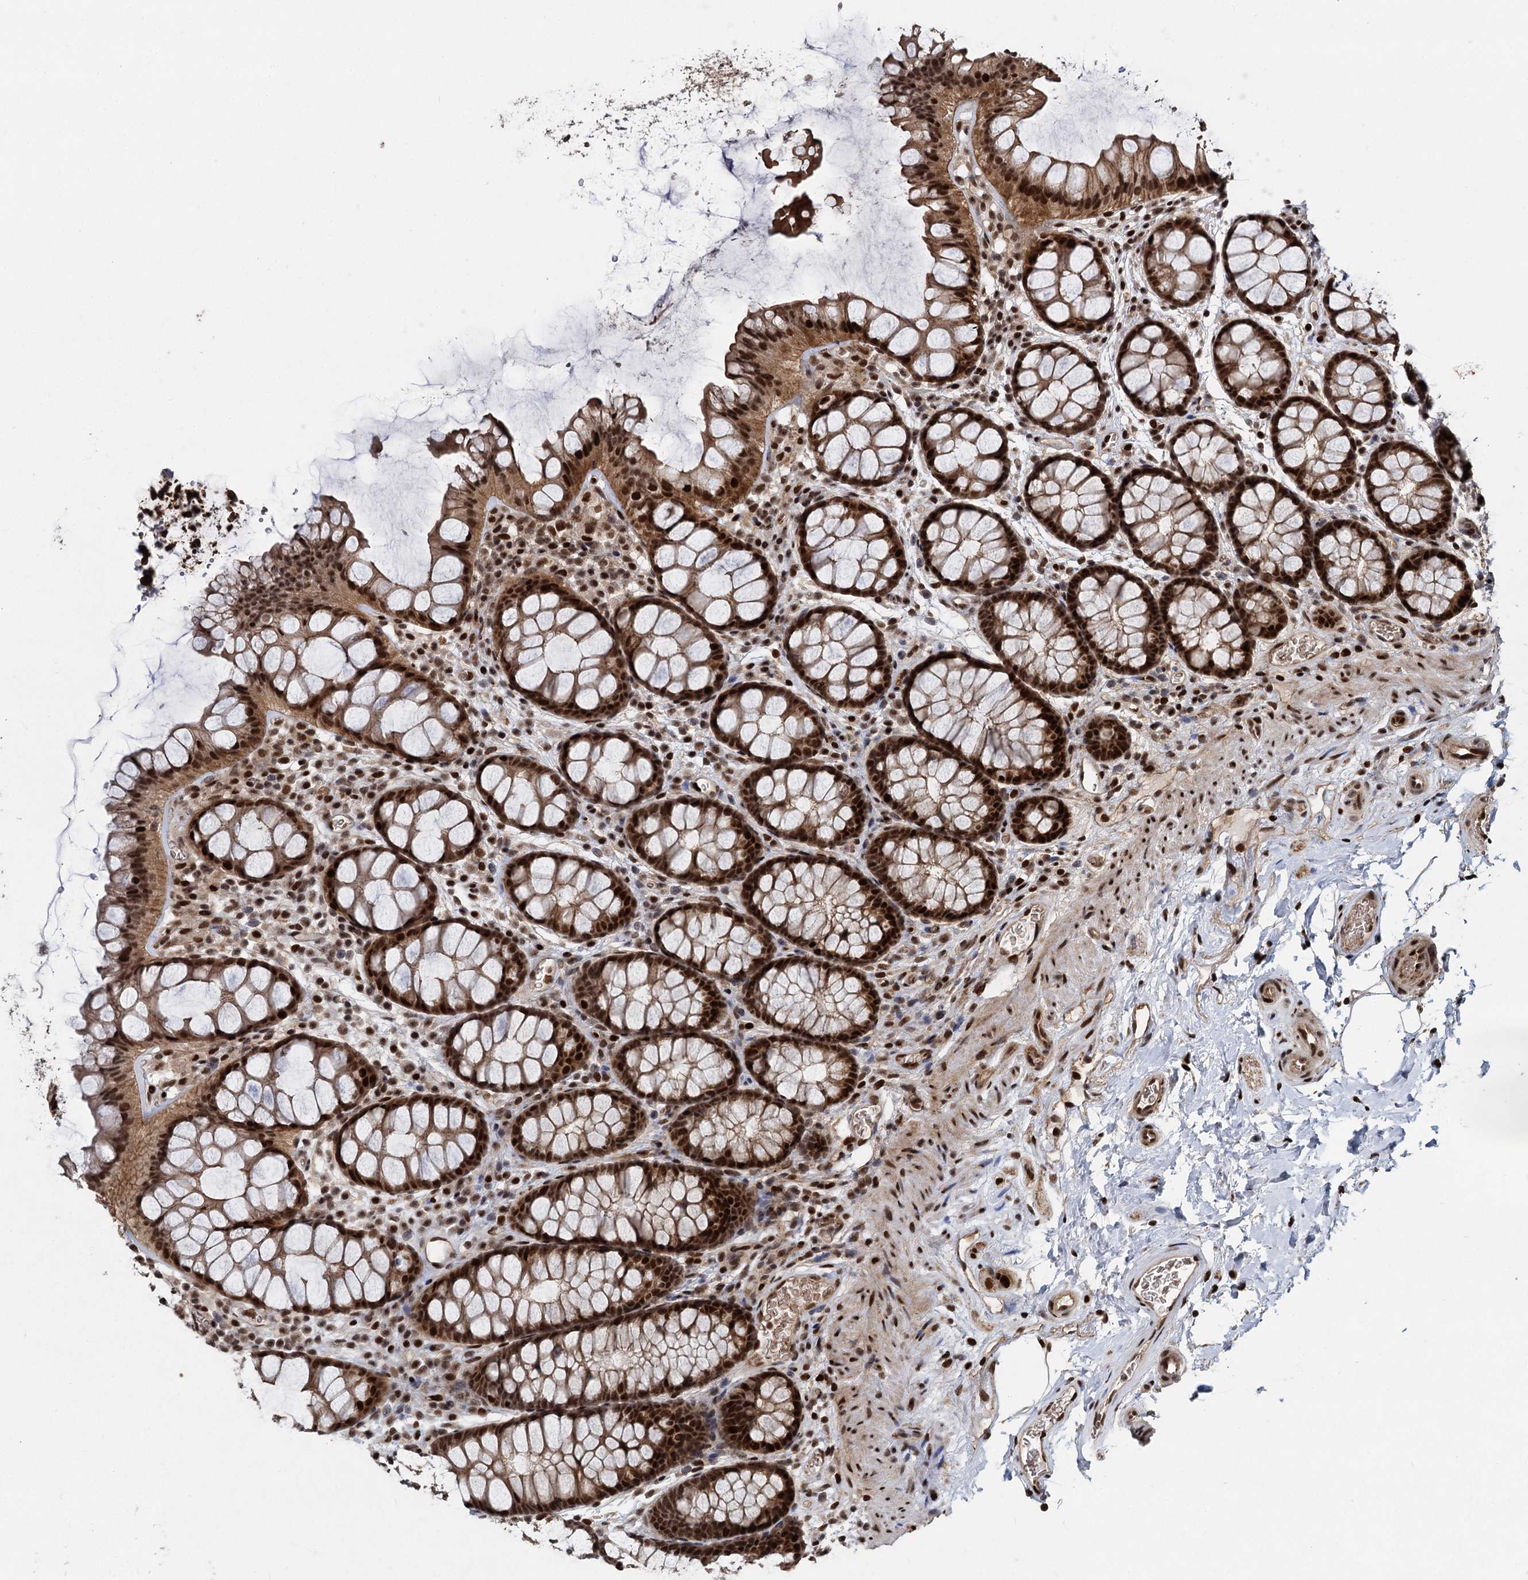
{"staining": {"intensity": "strong", "quantity": ">75%", "location": "cytoplasmic/membranous,nuclear"}, "tissue": "colon", "cell_type": "Endothelial cells", "image_type": "normal", "snomed": [{"axis": "morphology", "description": "Normal tissue, NOS"}, {"axis": "topography", "description": "Colon"}], "caption": "IHC (DAB) staining of benign human colon exhibits strong cytoplasmic/membranous,nuclear protein staining in about >75% of endothelial cells. The staining was performed using DAB, with brown indicating positive protein expression. Nuclei are stained blue with hematoxylin.", "gene": "ANKRD49", "patient": {"sex": "female", "age": 82}}